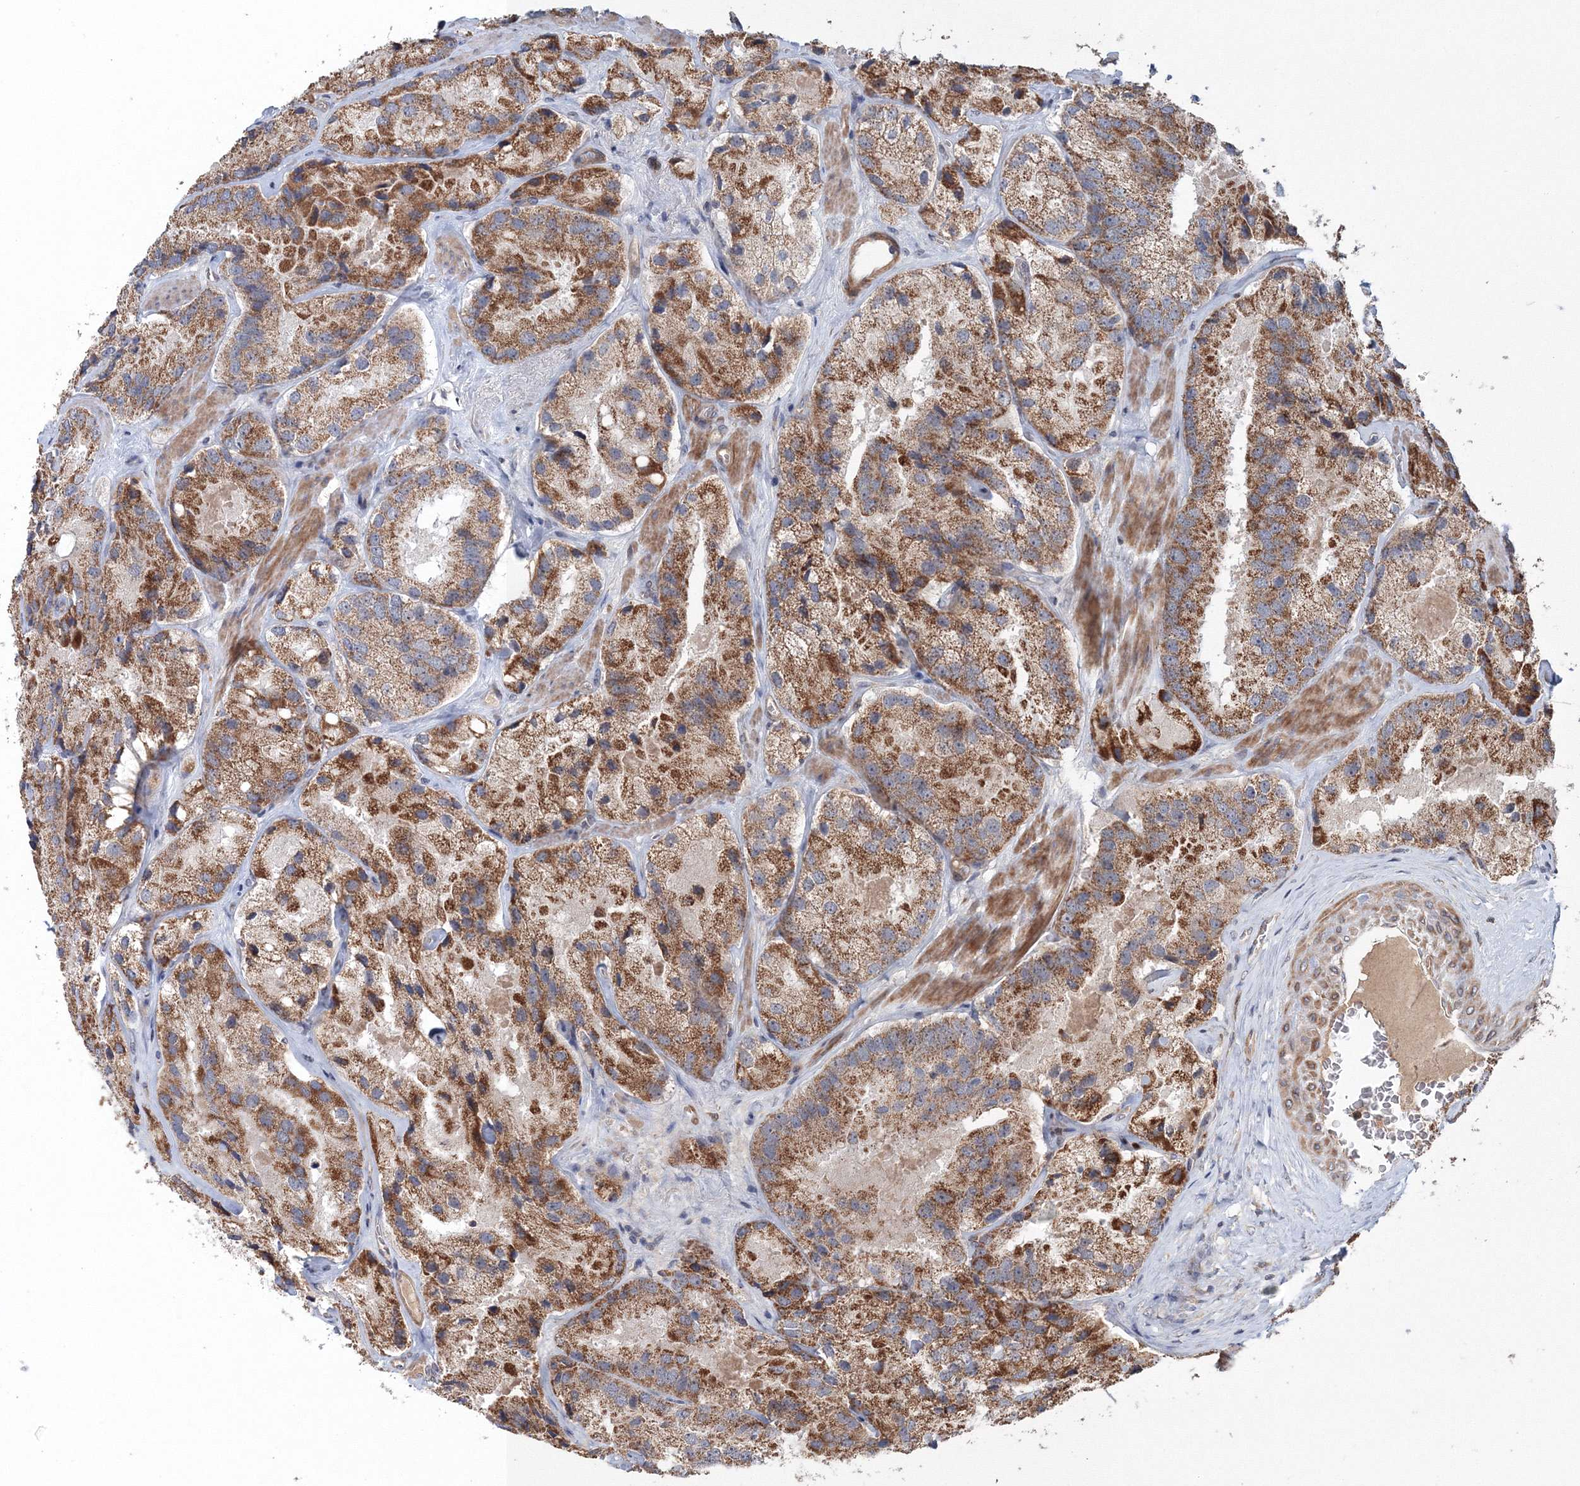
{"staining": {"intensity": "strong", "quantity": "25%-75%", "location": "cytoplasmic/membranous"}, "tissue": "prostate cancer", "cell_type": "Tumor cells", "image_type": "cancer", "snomed": [{"axis": "morphology", "description": "Adenocarcinoma, High grade"}, {"axis": "topography", "description": "Prostate"}], "caption": "An image showing strong cytoplasmic/membranous staining in about 25%-75% of tumor cells in adenocarcinoma (high-grade) (prostate), as visualized by brown immunohistochemical staining.", "gene": "NOA1", "patient": {"sex": "male", "age": 66}}